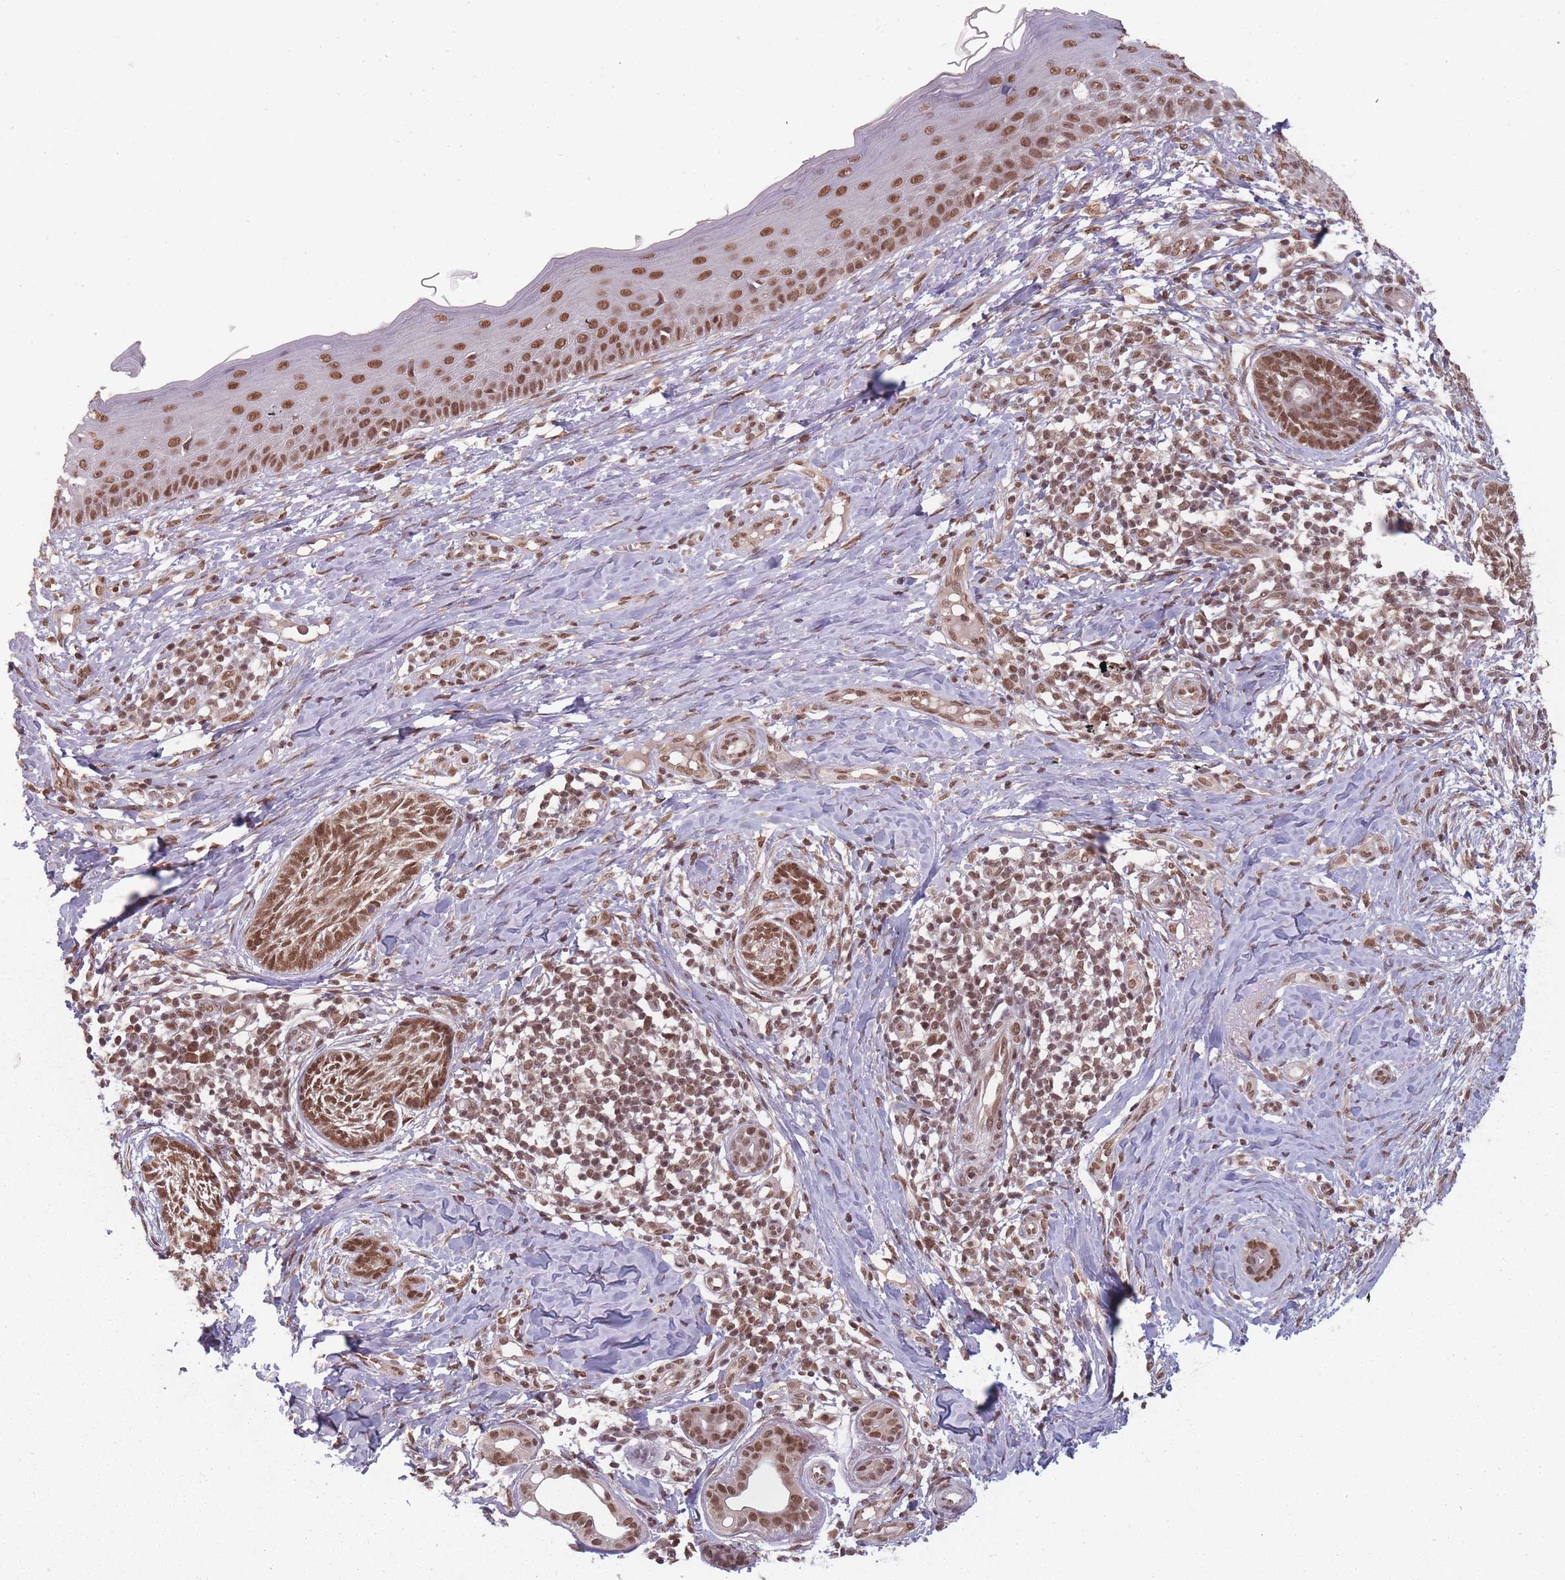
{"staining": {"intensity": "moderate", "quantity": ">75%", "location": "nuclear"}, "tissue": "skin cancer", "cell_type": "Tumor cells", "image_type": "cancer", "snomed": [{"axis": "morphology", "description": "Basal cell carcinoma"}, {"axis": "topography", "description": "Skin"}], "caption": "Basal cell carcinoma (skin) stained with DAB (3,3'-diaminobenzidine) IHC exhibits medium levels of moderate nuclear expression in about >75% of tumor cells.", "gene": "TMED3", "patient": {"sex": "male", "age": 73}}